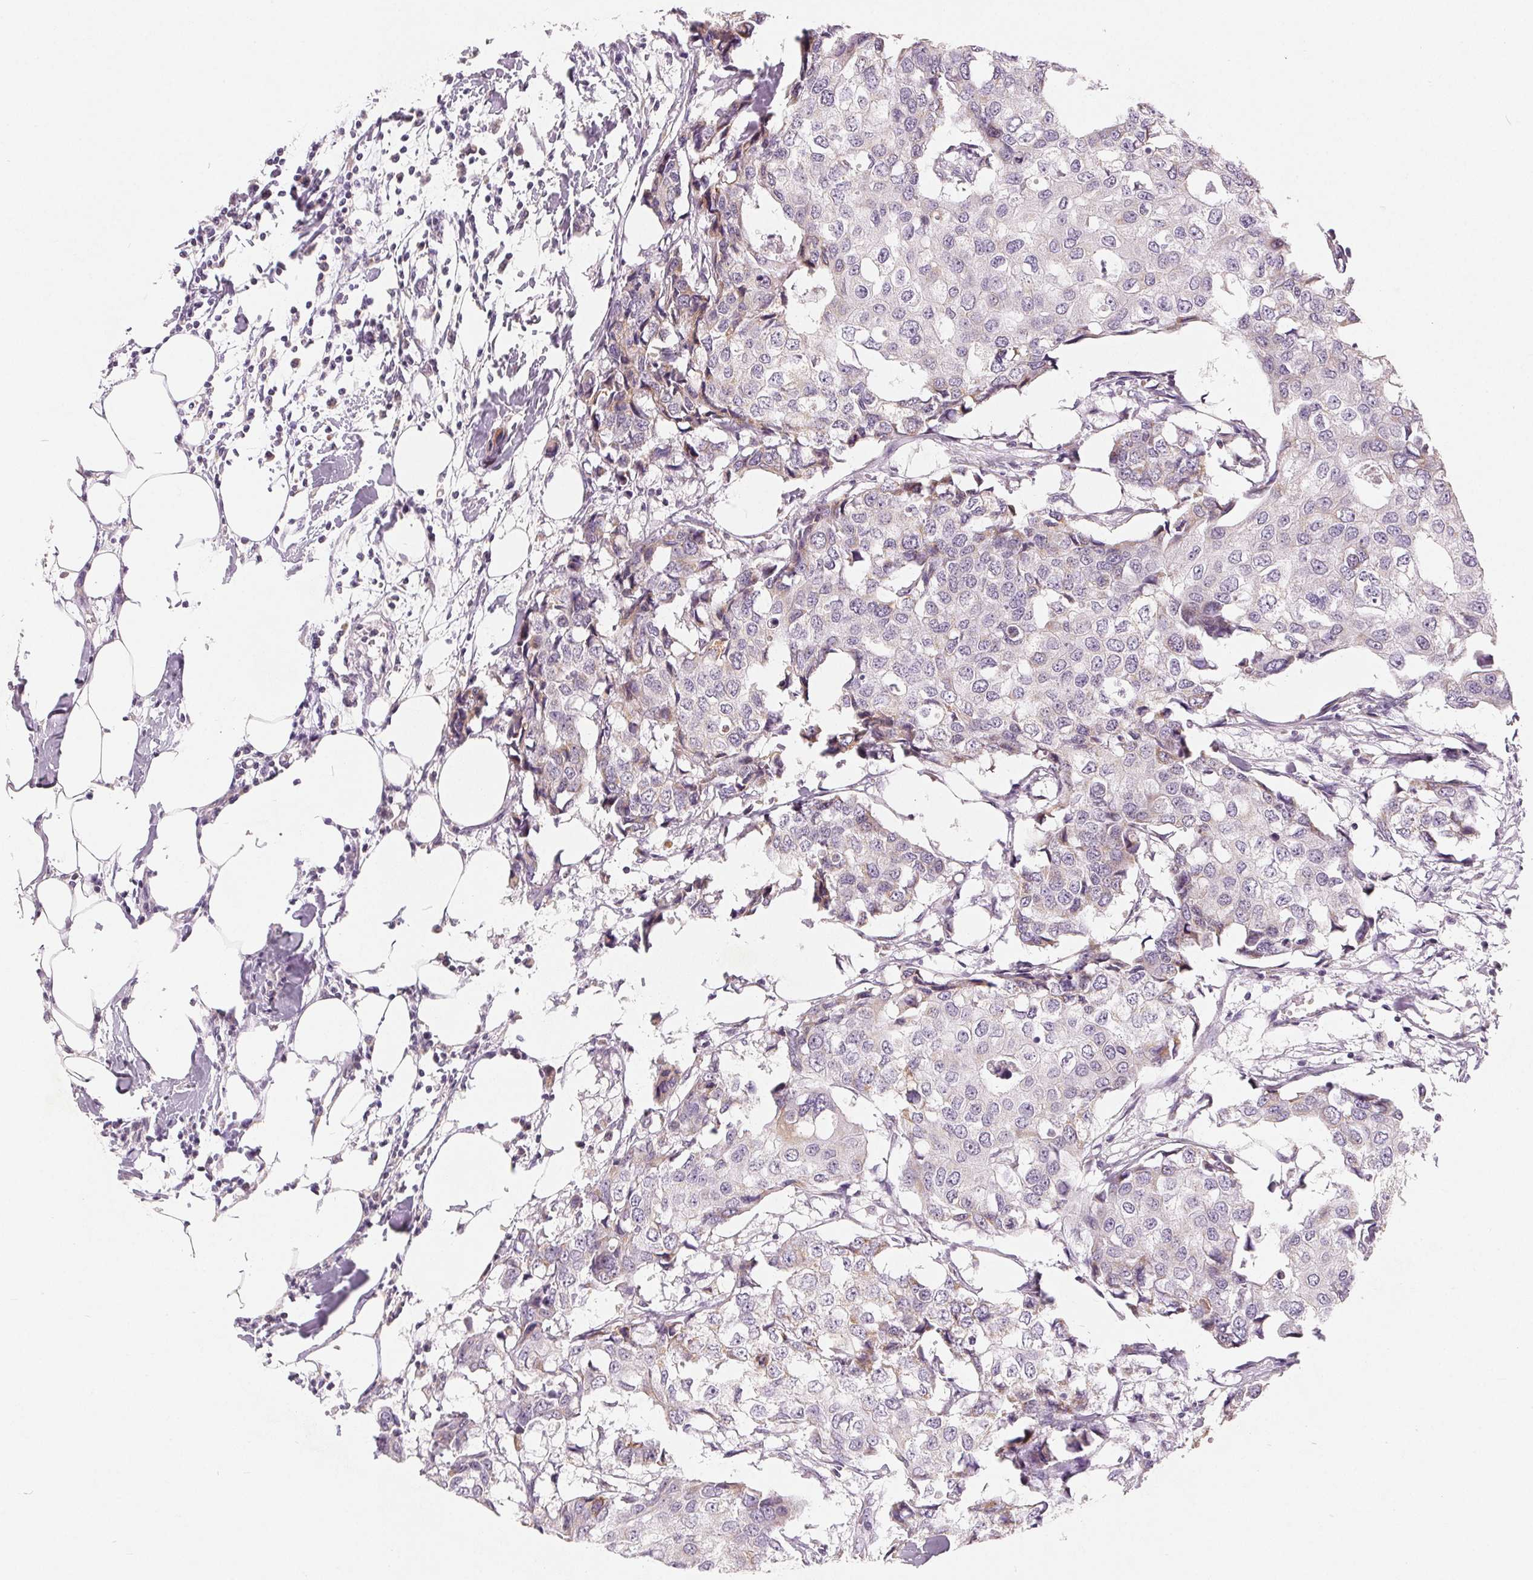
{"staining": {"intensity": "negative", "quantity": "none", "location": "none"}, "tissue": "breast cancer", "cell_type": "Tumor cells", "image_type": "cancer", "snomed": [{"axis": "morphology", "description": "Duct carcinoma"}, {"axis": "topography", "description": "Breast"}], "caption": "Intraductal carcinoma (breast) stained for a protein using immunohistochemistry displays no expression tumor cells.", "gene": "GHITM", "patient": {"sex": "female", "age": 27}}